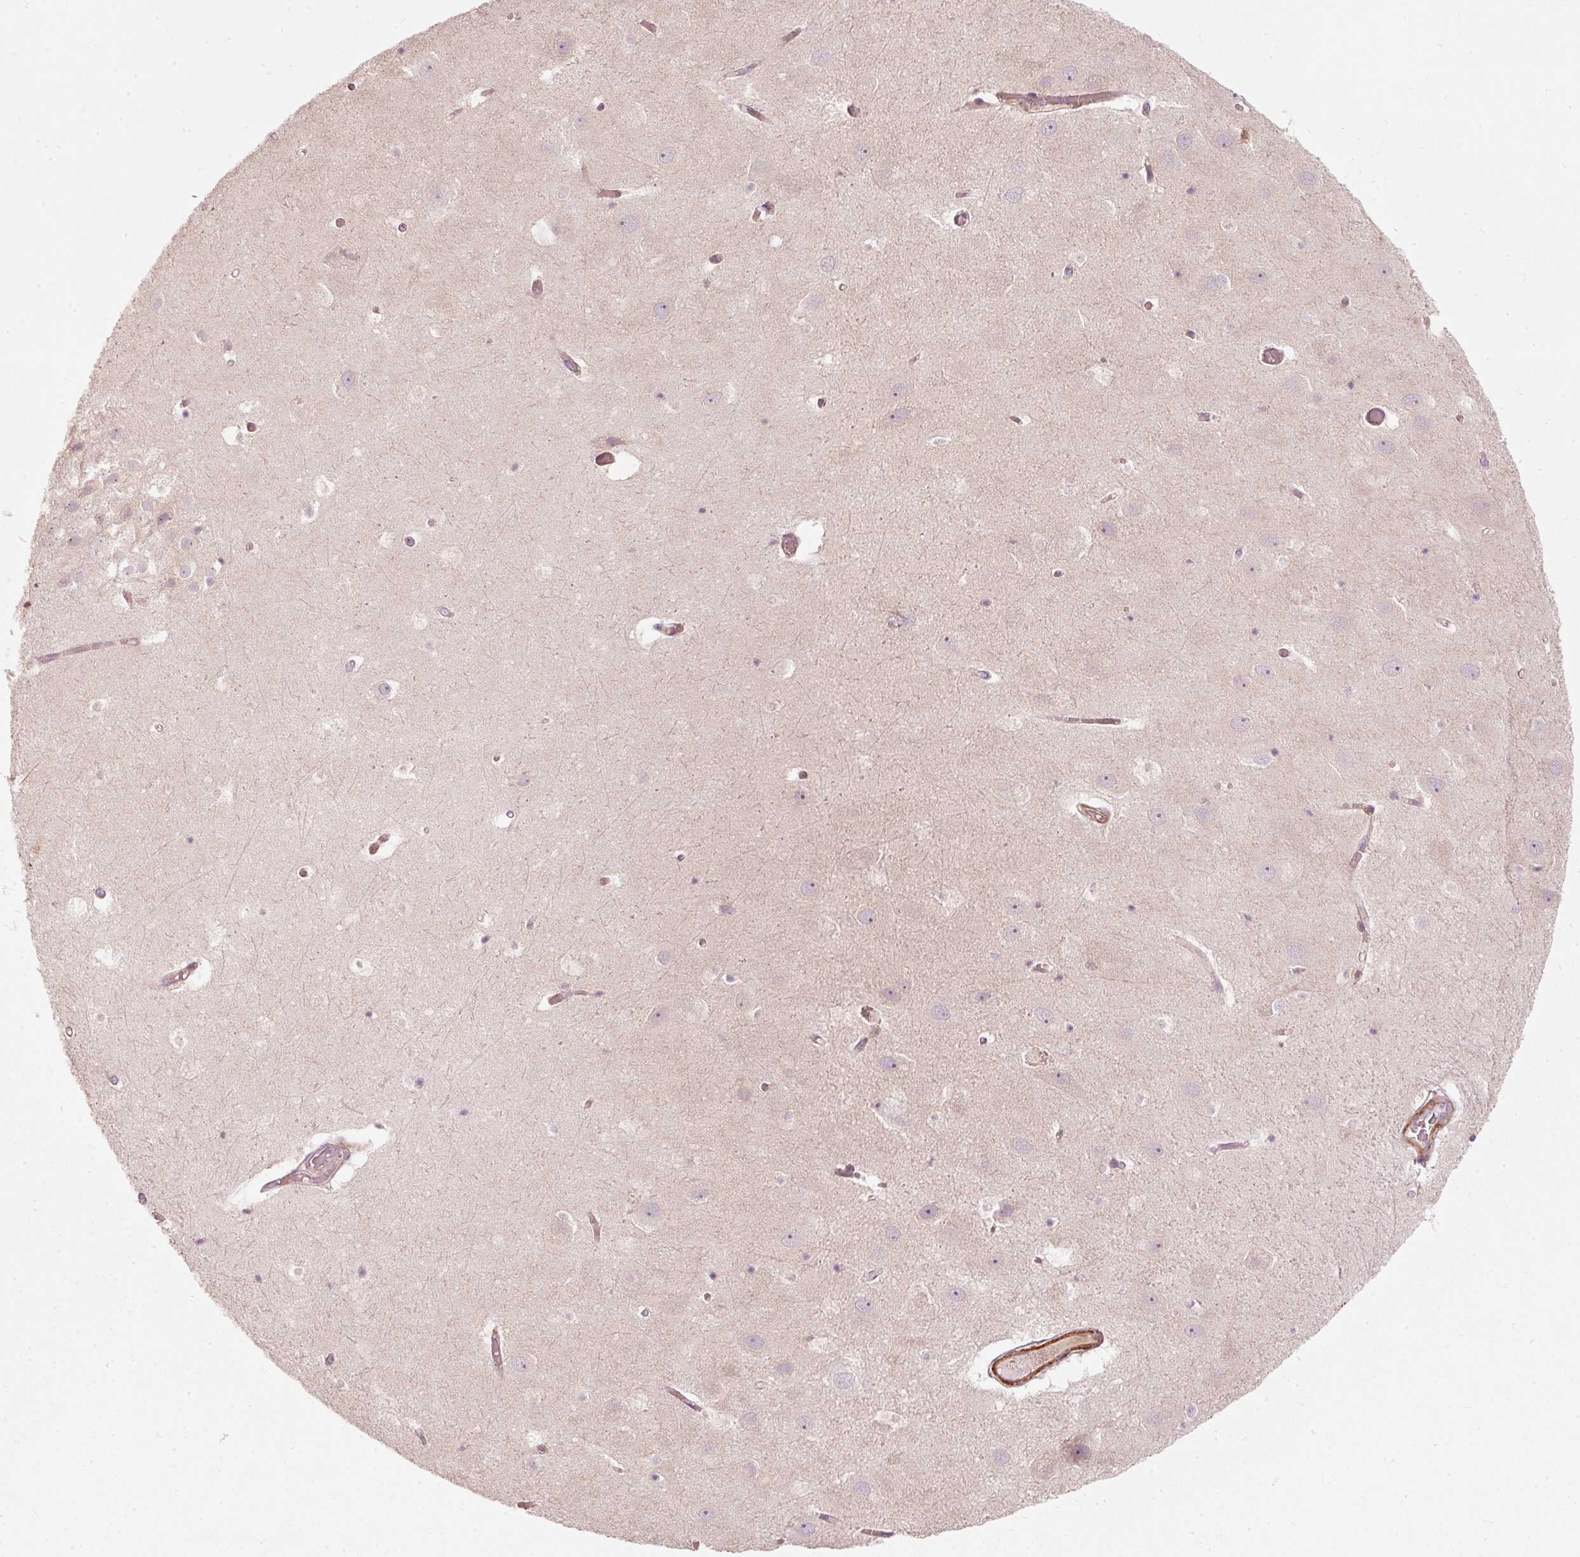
{"staining": {"intensity": "negative", "quantity": "none", "location": "none"}, "tissue": "hippocampus", "cell_type": "Glial cells", "image_type": "normal", "snomed": [{"axis": "morphology", "description": "Normal tissue, NOS"}, {"axis": "topography", "description": "Hippocampus"}], "caption": "Immunohistochemistry of benign human hippocampus demonstrates no expression in glial cells.", "gene": "KCNQ1", "patient": {"sex": "female", "age": 52}}